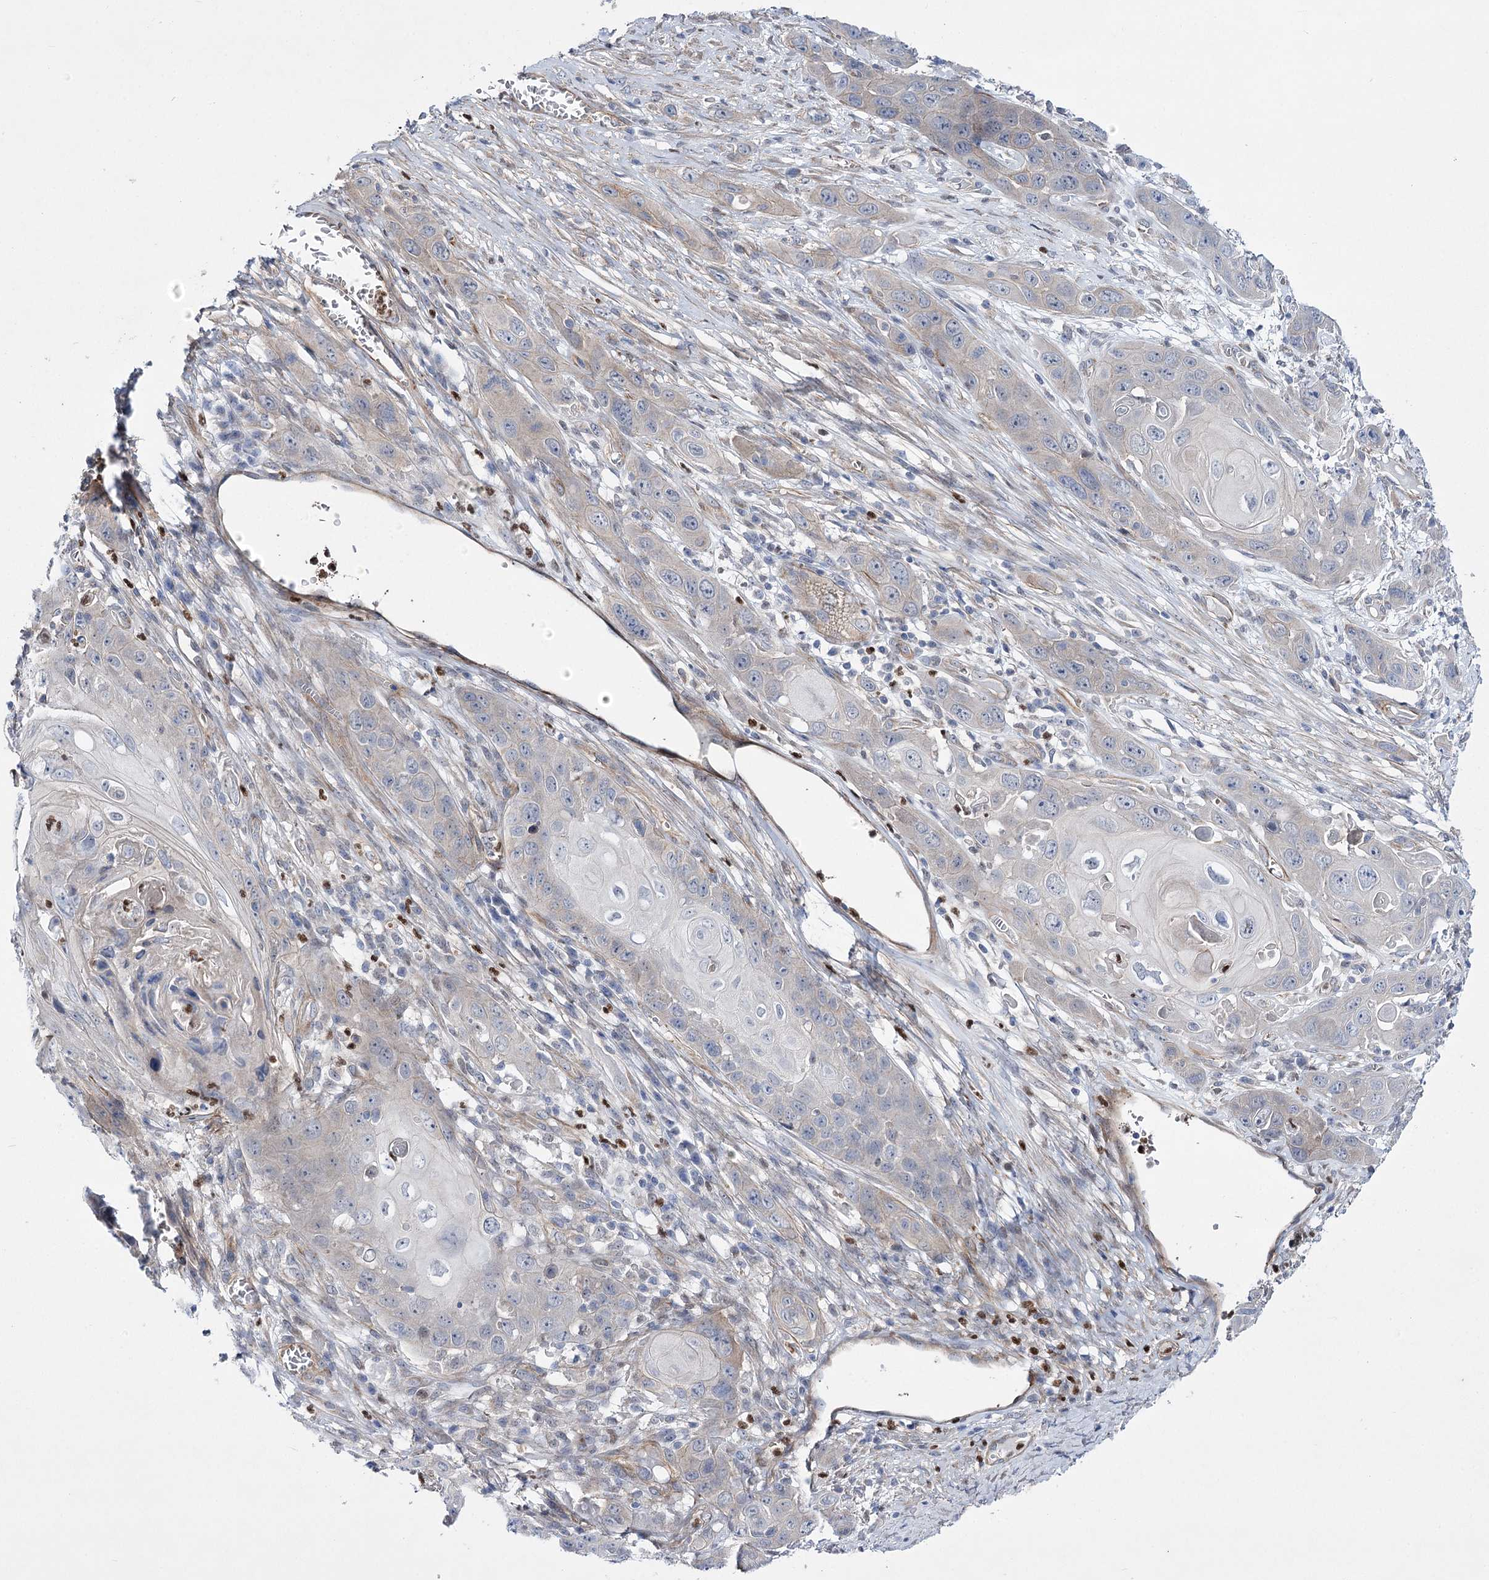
{"staining": {"intensity": "weak", "quantity": "<25%", "location": "cytoplasmic/membranous"}, "tissue": "skin cancer", "cell_type": "Tumor cells", "image_type": "cancer", "snomed": [{"axis": "morphology", "description": "Squamous cell carcinoma, NOS"}, {"axis": "topography", "description": "Skin"}], "caption": "Photomicrograph shows no significant protein expression in tumor cells of skin cancer. The staining was performed using DAB to visualize the protein expression in brown, while the nuclei were stained in blue with hematoxylin (Magnification: 20x).", "gene": "THAP6", "patient": {"sex": "male", "age": 55}}